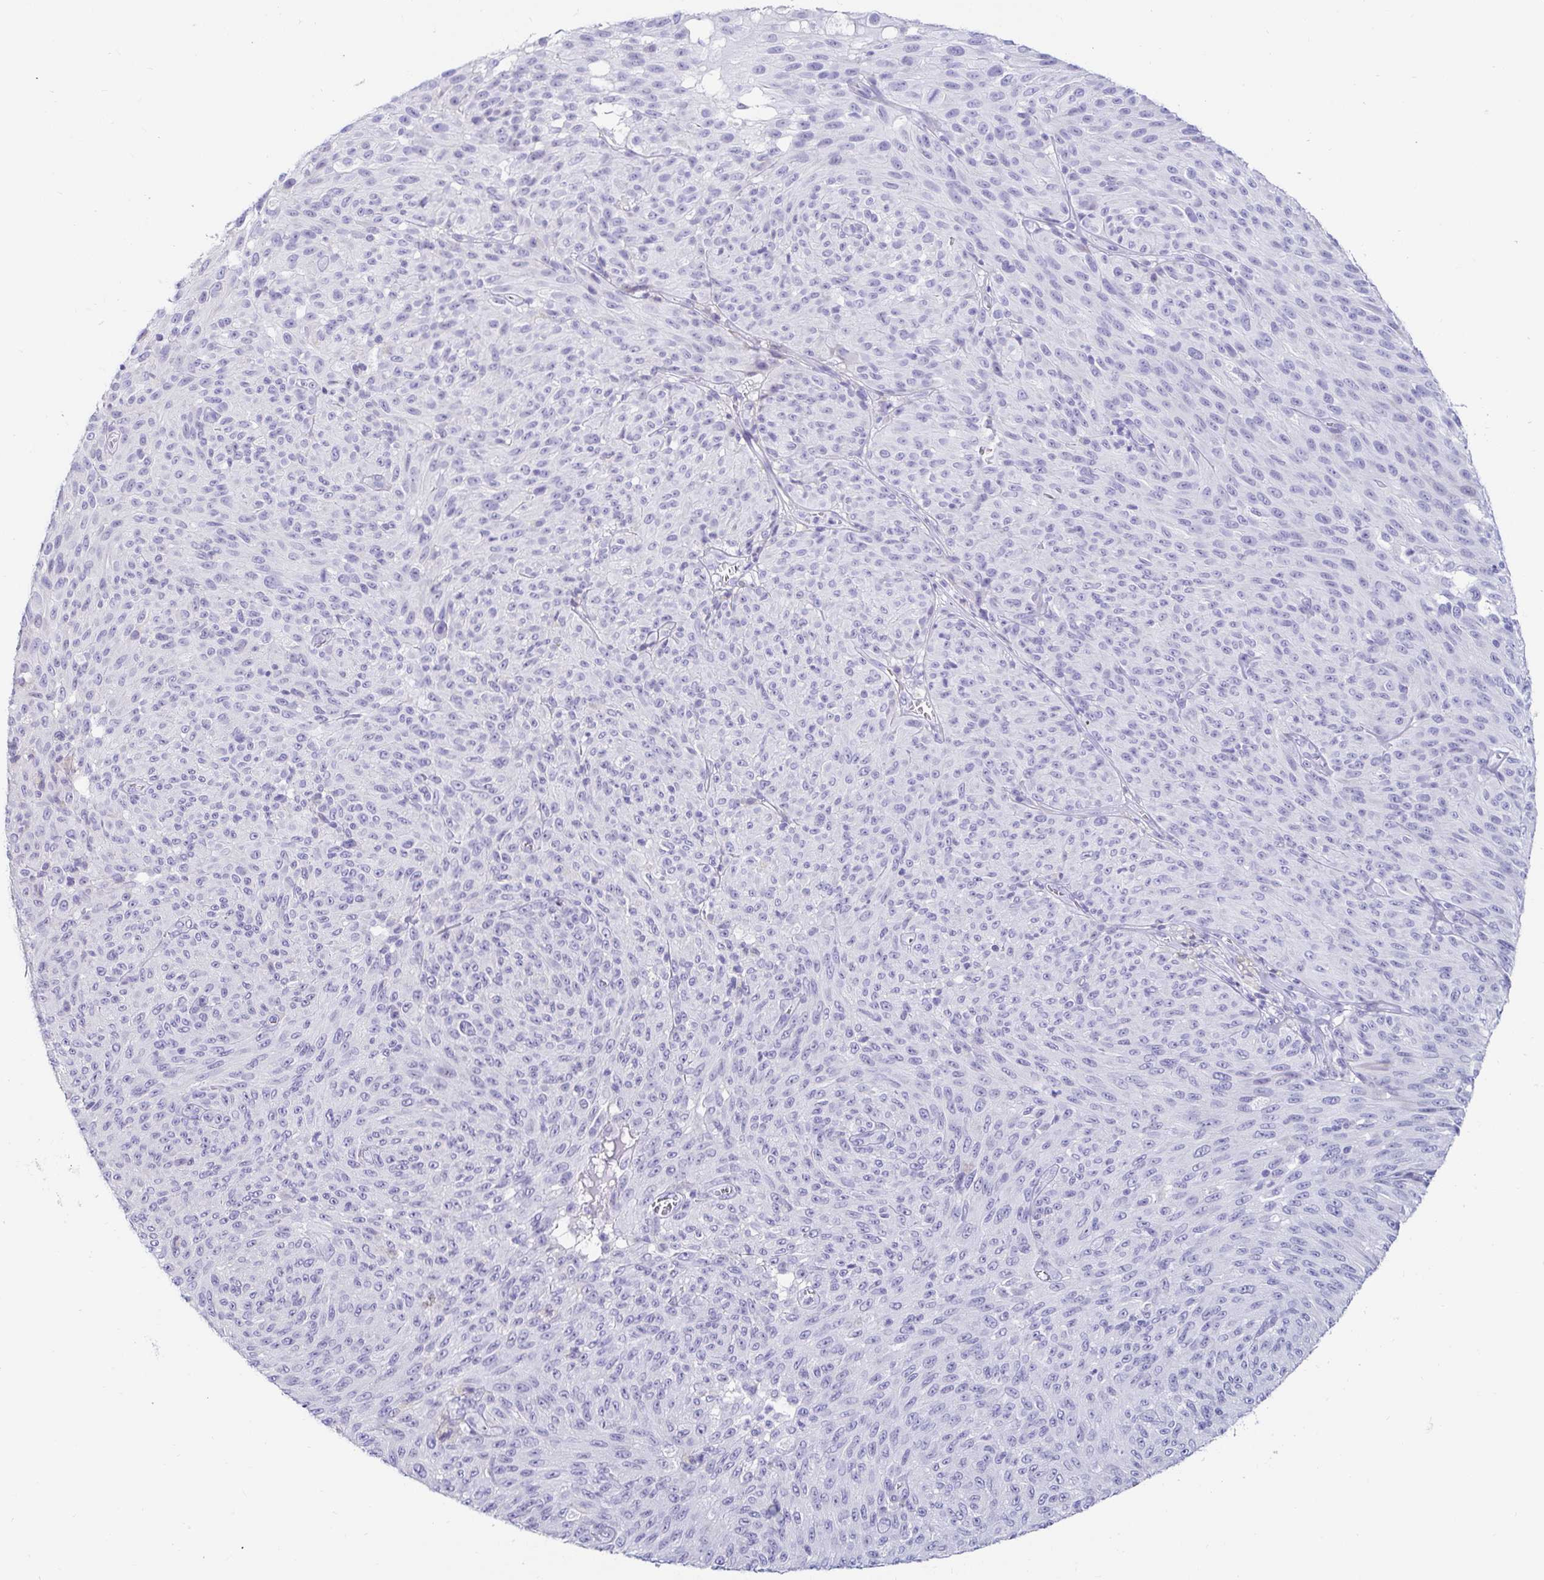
{"staining": {"intensity": "negative", "quantity": "none", "location": "none"}, "tissue": "melanoma", "cell_type": "Tumor cells", "image_type": "cancer", "snomed": [{"axis": "morphology", "description": "Malignant melanoma, NOS"}, {"axis": "topography", "description": "Skin"}], "caption": "The immunohistochemistry micrograph has no significant staining in tumor cells of melanoma tissue.", "gene": "C4orf17", "patient": {"sex": "male", "age": 85}}